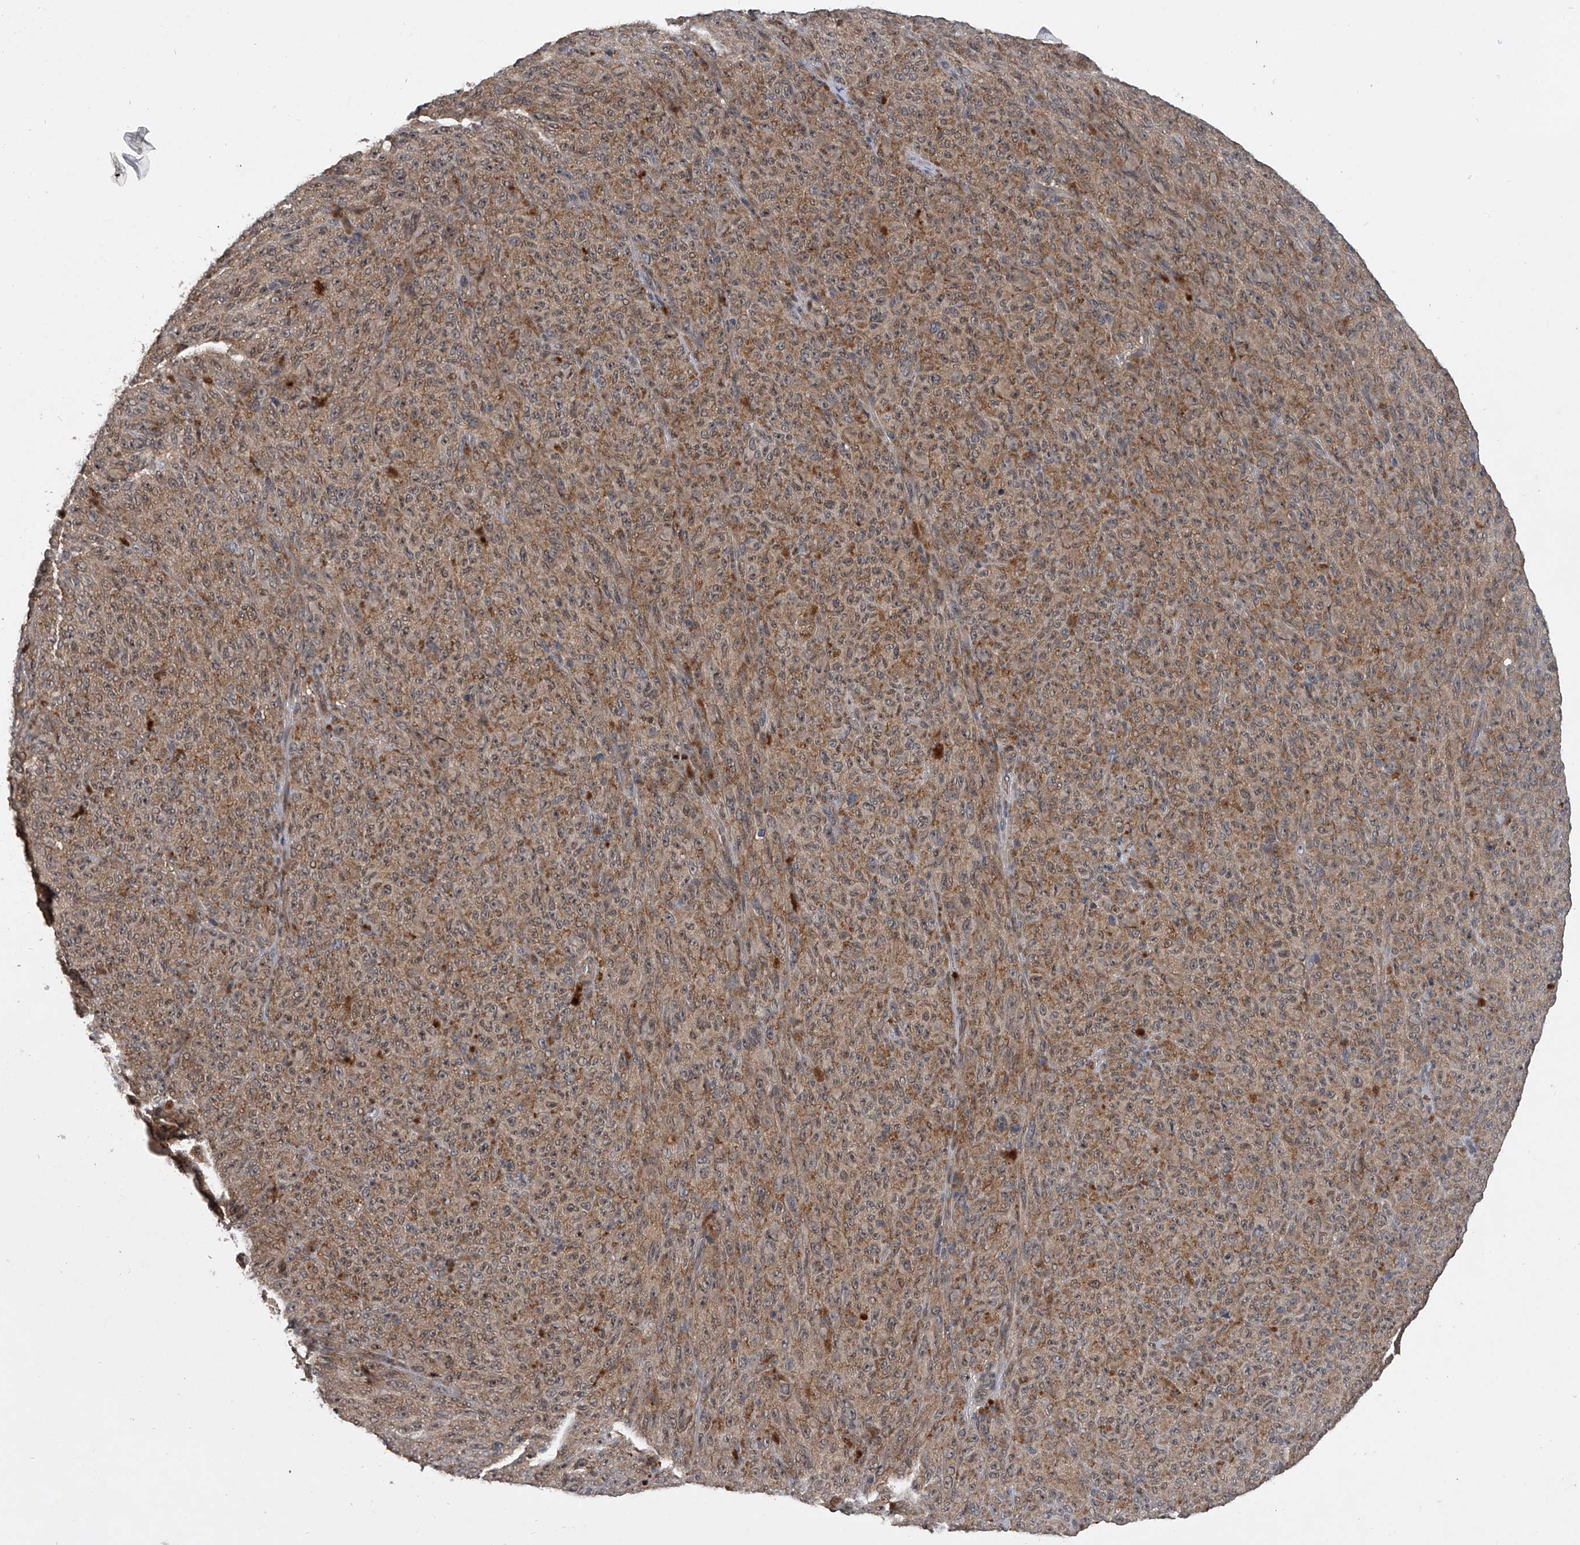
{"staining": {"intensity": "moderate", "quantity": ">75%", "location": "cytoplasmic/membranous"}, "tissue": "melanoma", "cell_type": "Tumor cells", "image_type": "cancer", "snomed": [{"axis": "morphology", "description": "Malignant melanoma, NOS"}, {"axis": "topography", "description": "Skin"}], "caption": "Immunohistochemical staining of human melanoma exhibits medium levels of moderate cytoplasmic/membranous staining in about >75% of tumor cells.", "gene": "GEMIN8", "patient": {"sex": "female", "age": 82}}